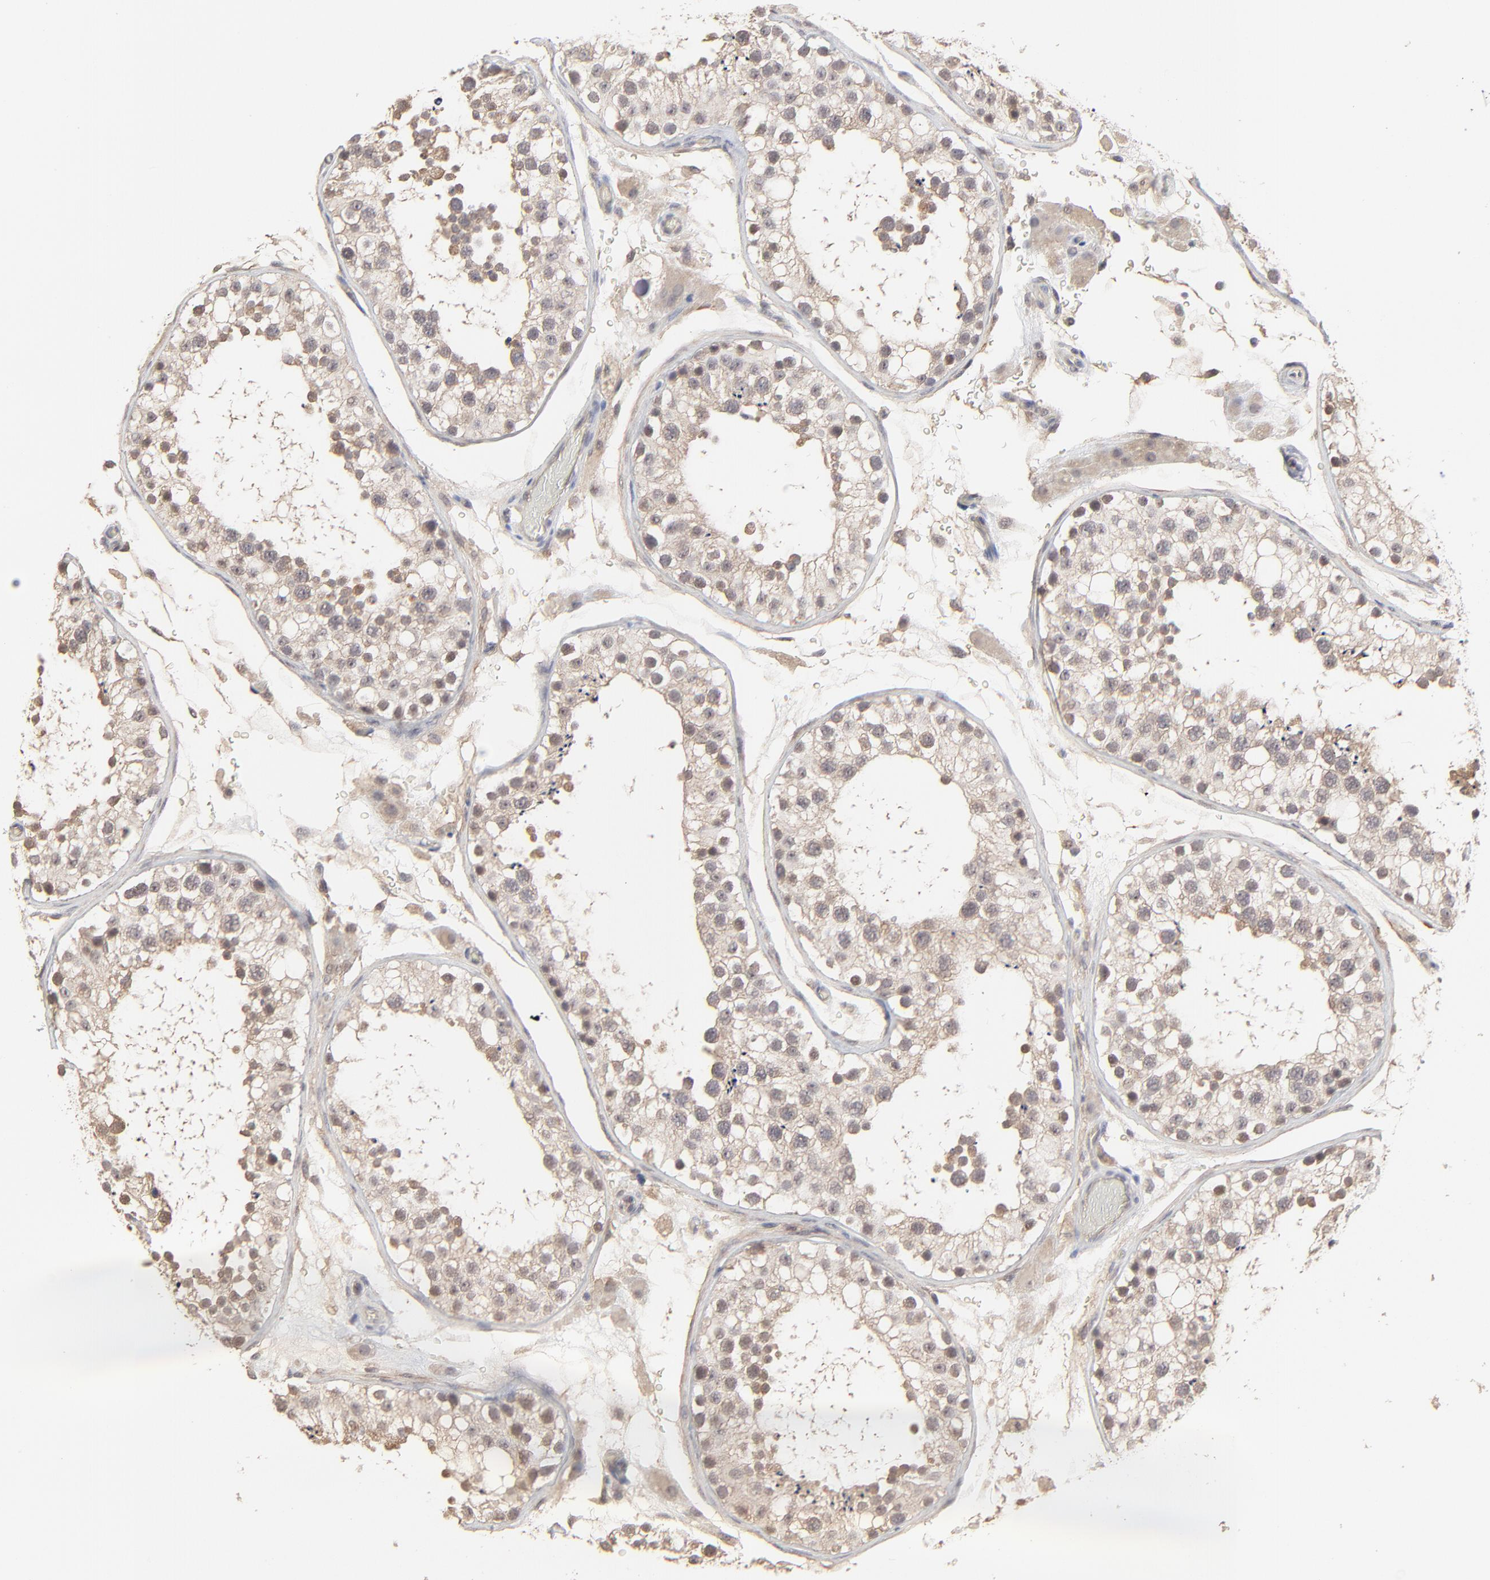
{"staining": {"intensity": "weak", "quantity": "25%-75%", "location": "cytoplasmic/membranous,nuclear"}, "tissue": "testis", "cell_type": "Cells in seminiferous ducts", "image_type": "normal", "snomed": [{"axis": "morphology", "description": "Normal tissue, NOS"}, {"axis": "topography", "description": "Testis"}], "caption": "IHC (DAB (3,3'-diaminobenzidine)) staining of normal testis exhibits weak cytoplasmic/membranous,nuclear protein positivity in approximately 25%-75% of cells in seminiferous ducts.", "gene": "FAM199X", "patient": {"sex": "male", "age": 26}}